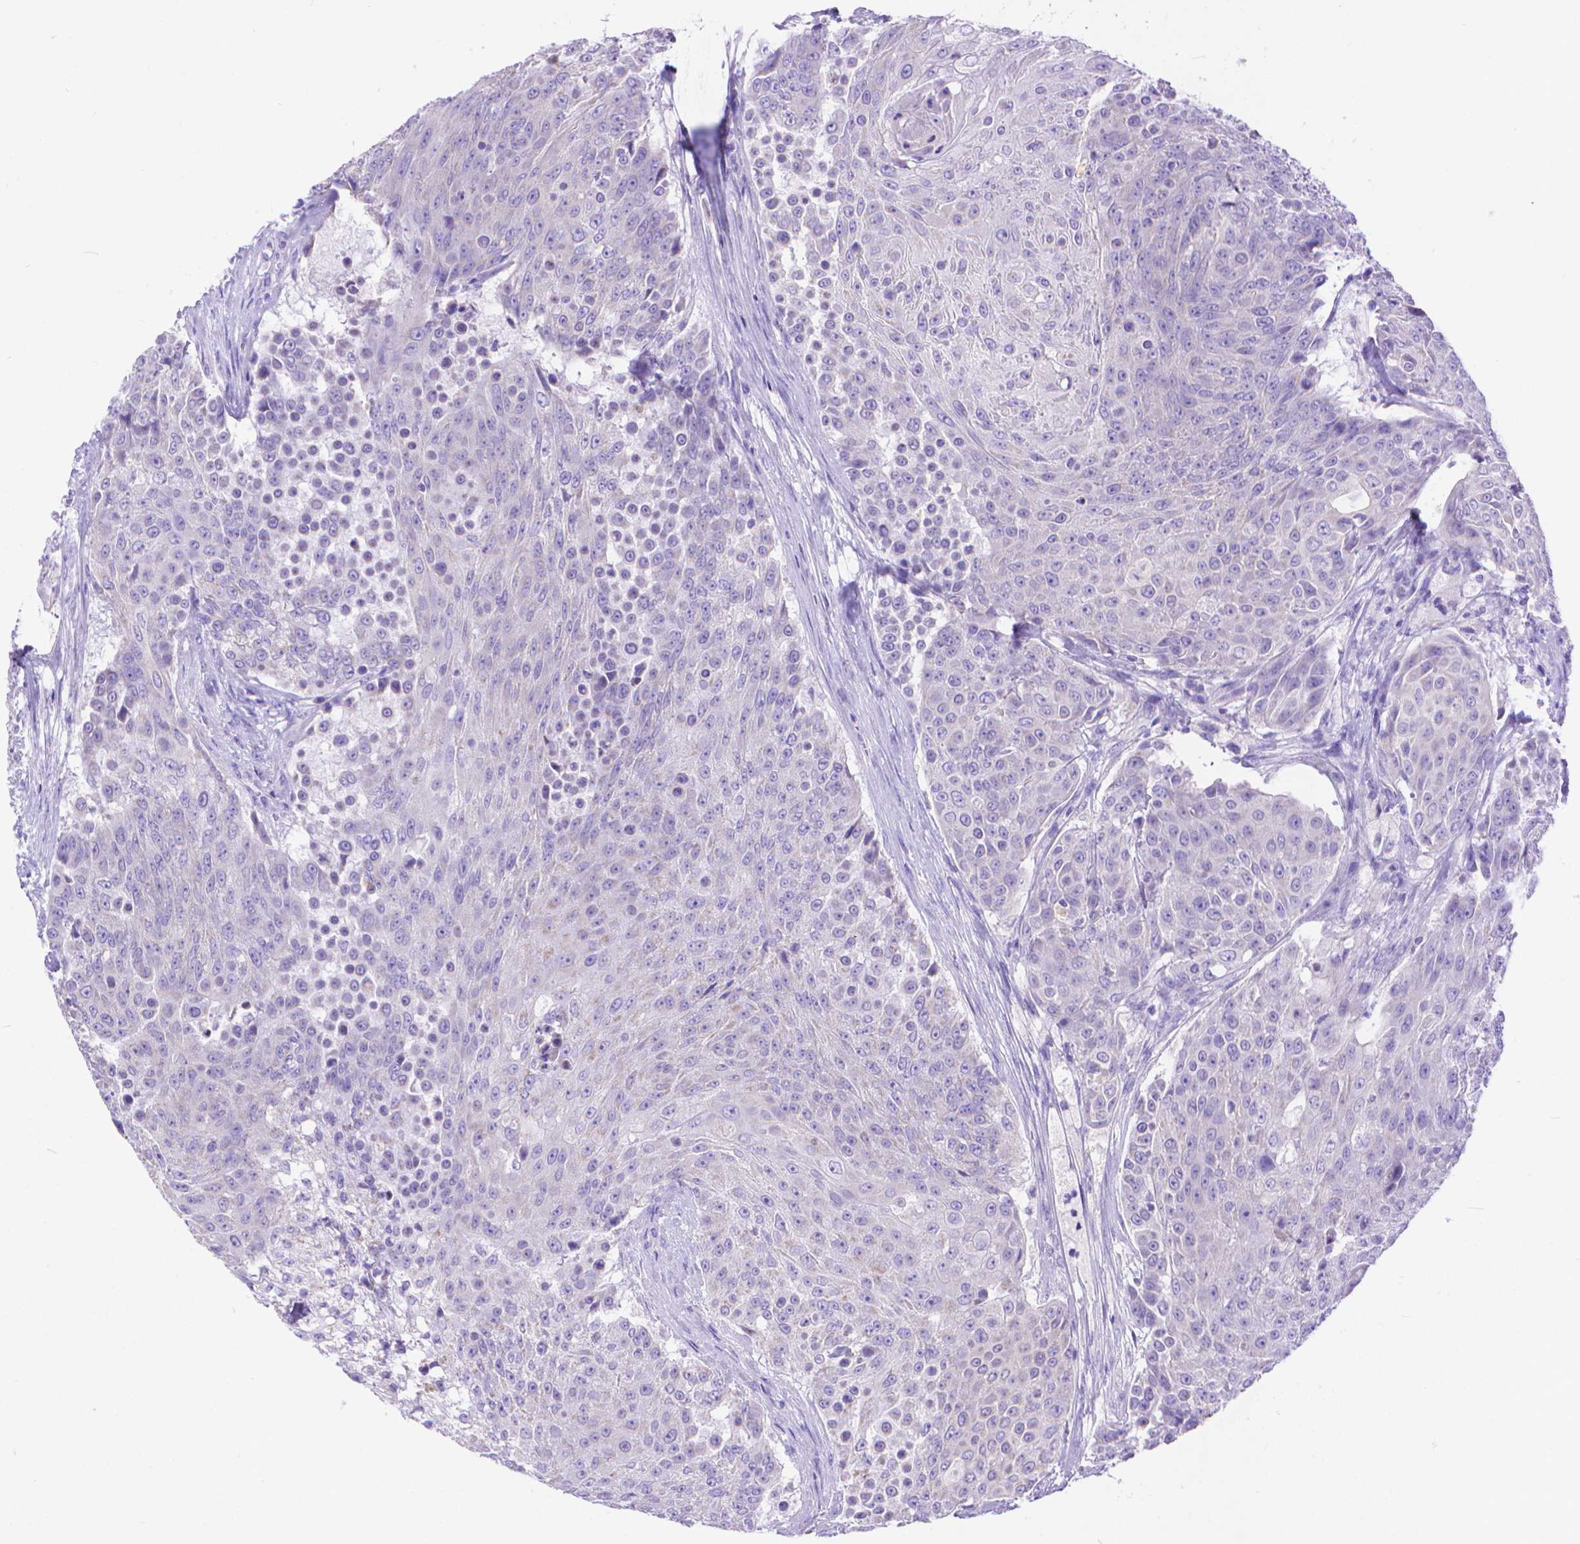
{"staining": {"intensity": "negative", "quantity": "none", "location": "none"}, "tissue": "urothelial cancer", "cell_type": "Tumor cells", "image_type": "cancer", "snomed": [{"axis": "morphology", "description": "Urothelial carcinoma, High grade"}, {"axis": "topography", "description": "Urinary bladder"}], "caption": "Urothelial carcinoma (high-grade) stained for a protein using immunohistochemistry shows no expression tumor cells.", "gene": "DHRS2", "patient": {"sex": "female", "age": 63}}